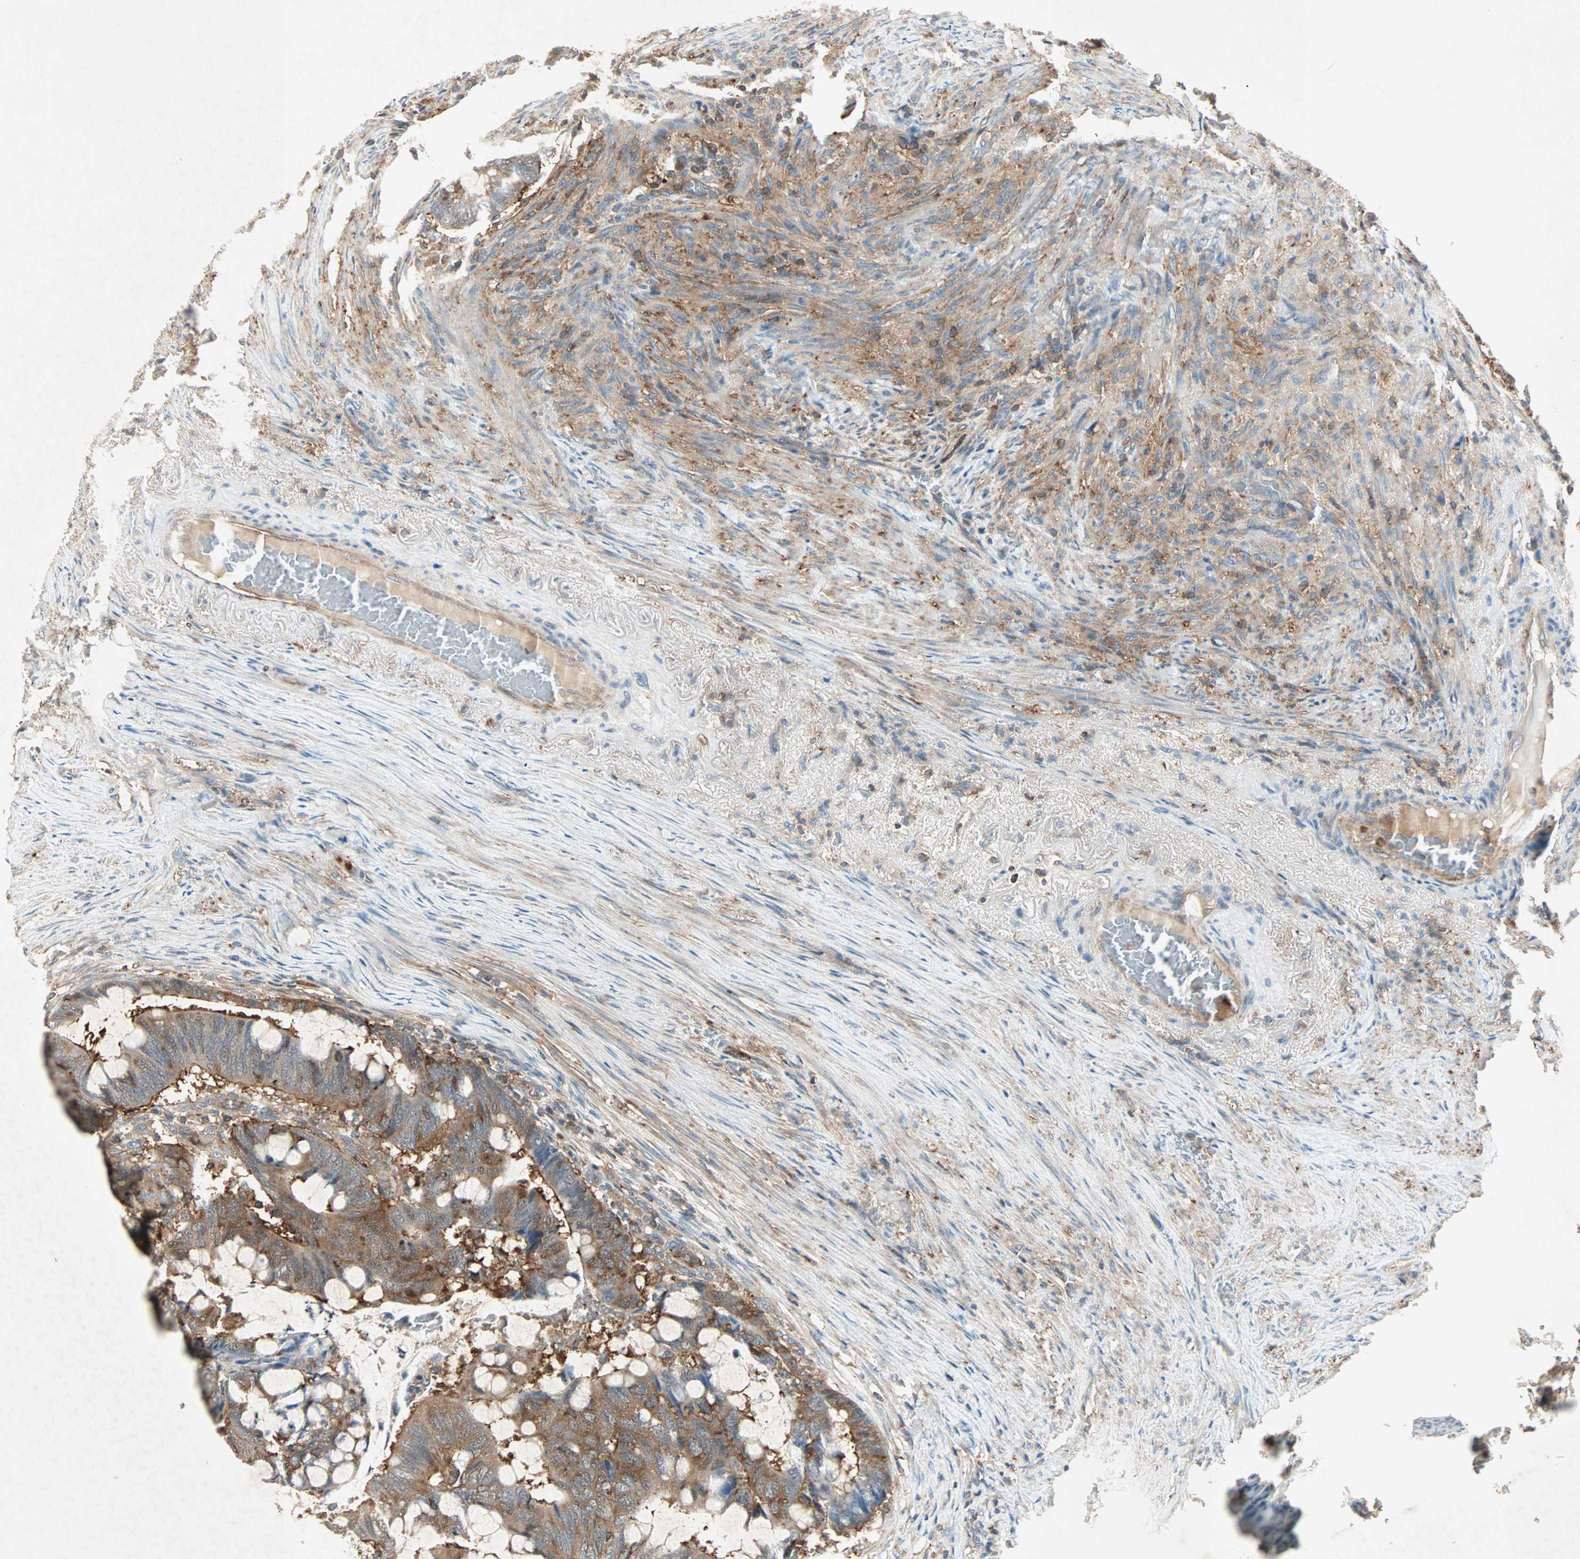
{"staining": {"intensity": "strong", "quantity": ">75%", "location": "cytoplasmic/membranous"}, "tissue": "colorectal cancer", "cell_type": "Tumor cells", "image_type": "cancer", "snomed": [{"axis": "morphology", "description": "Normal tissue, NOS"}, {"axis": "morphology", "description": "Adenocarcinoma, NOS"}, {"axis": "topography", "description": "Rectum"}, {"axis": "topography", "description": "Peripheral nerve tissue"}], "caption": "Tumor cells show high levels of strong cytoplasmic/membranous positivity in approximately >75% of cells in human colorectal adenocarcinoma. (IHC, brightfield microscopy, high magnification).", "gene": "TEC", "patient": {"sex": "male", "age": 92}}